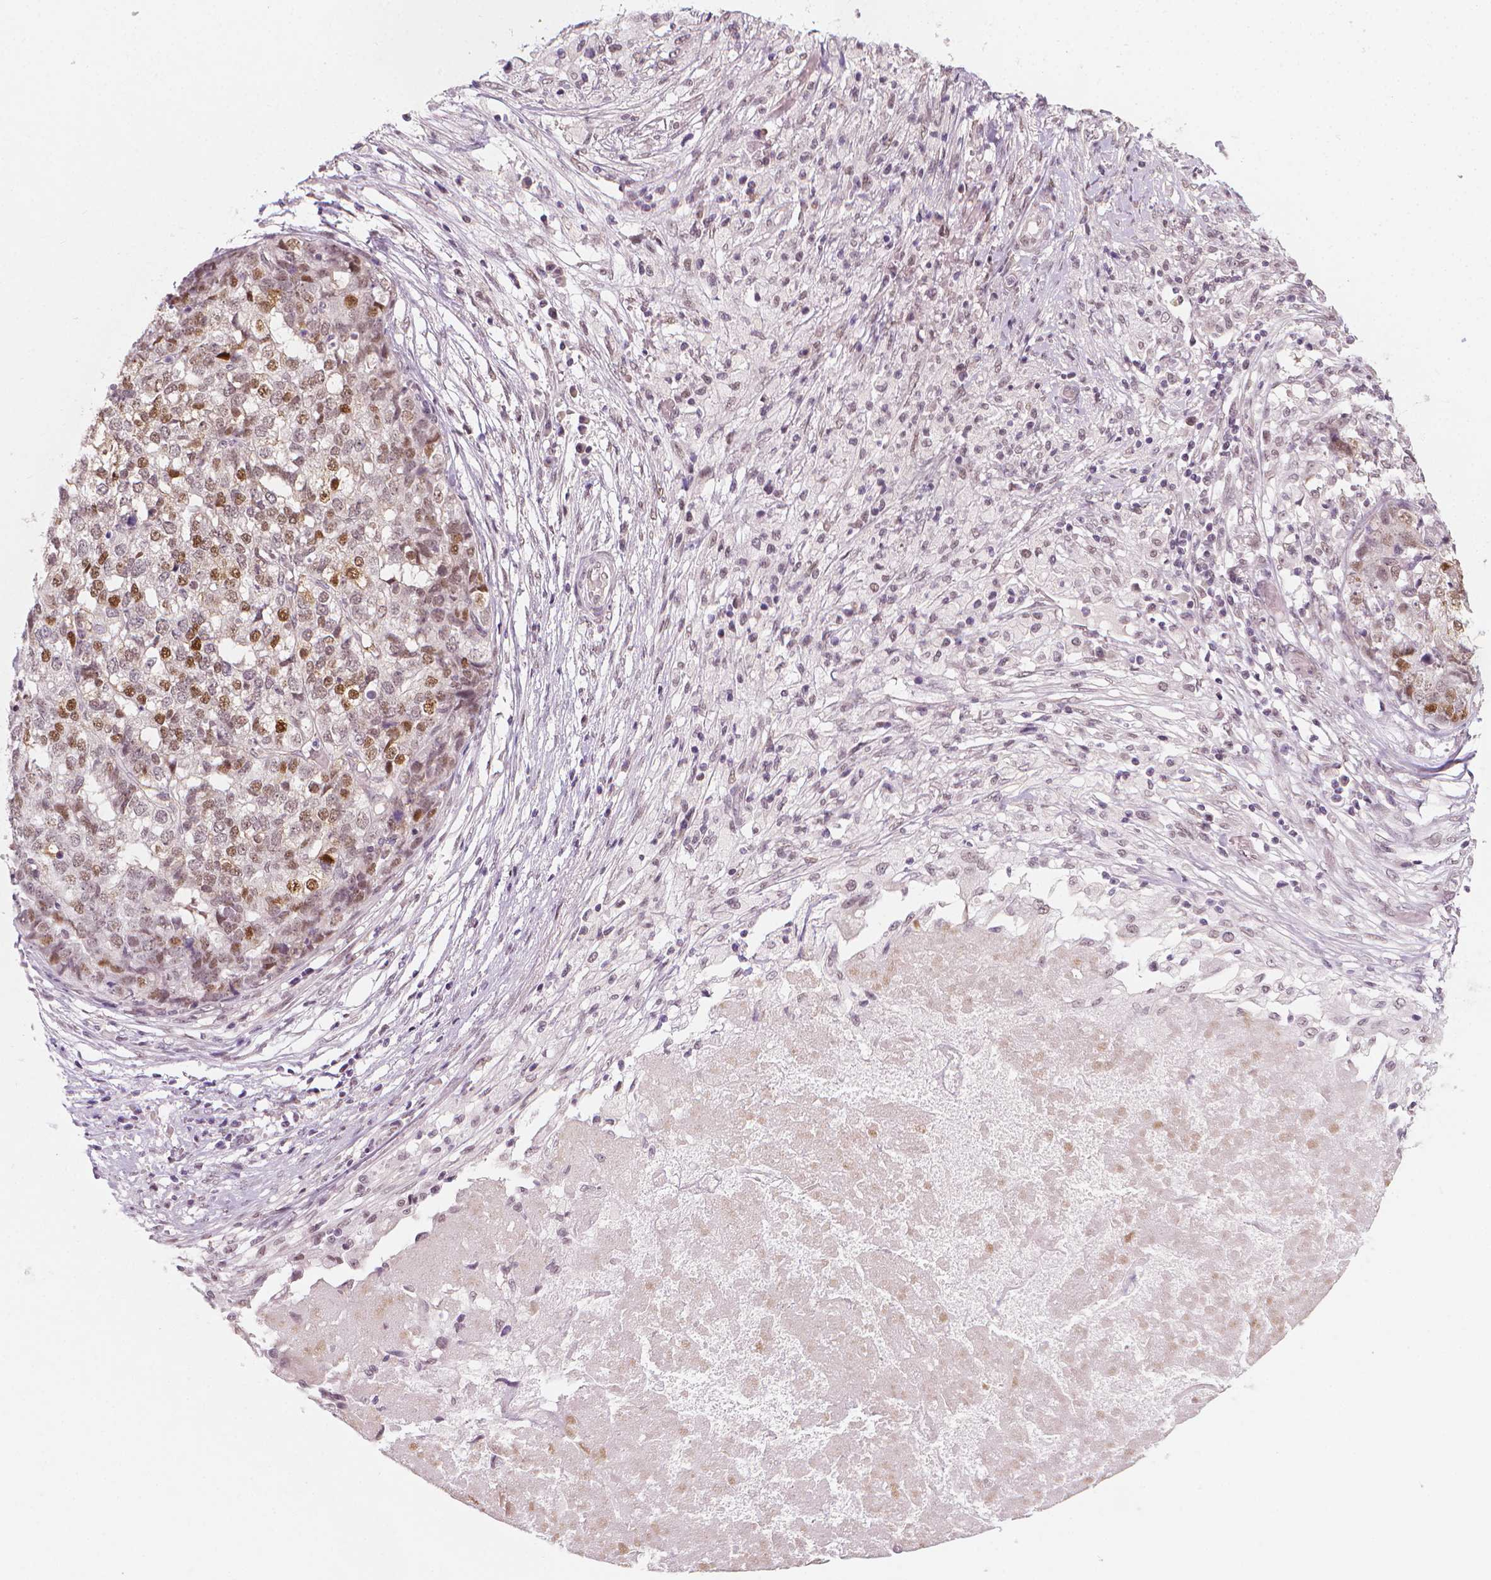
{"staining": {"intensity": "moderate", "quantity": "25%-75%", "location": "nuclear"}, "tissue": "stomach cancer", "cell_type": "Tumor cells", "image_type": "cancer", "snomed": [{"axis": "morphology", "description": "Adenocarcinoma, NOS"}, {"axis": "topography", "description": "Stomach"}], "caption": "Immunohistochemistry (IHC) photomicrograph of stomach cancer (adenocarcinoma) stained for a protein (brown), which exhibits medium levels of moderate nuclear expression in about 25%-75% of tumor cells.", "gene": "CDKN1C", "patient": {"sex": "male", "age": 69}}